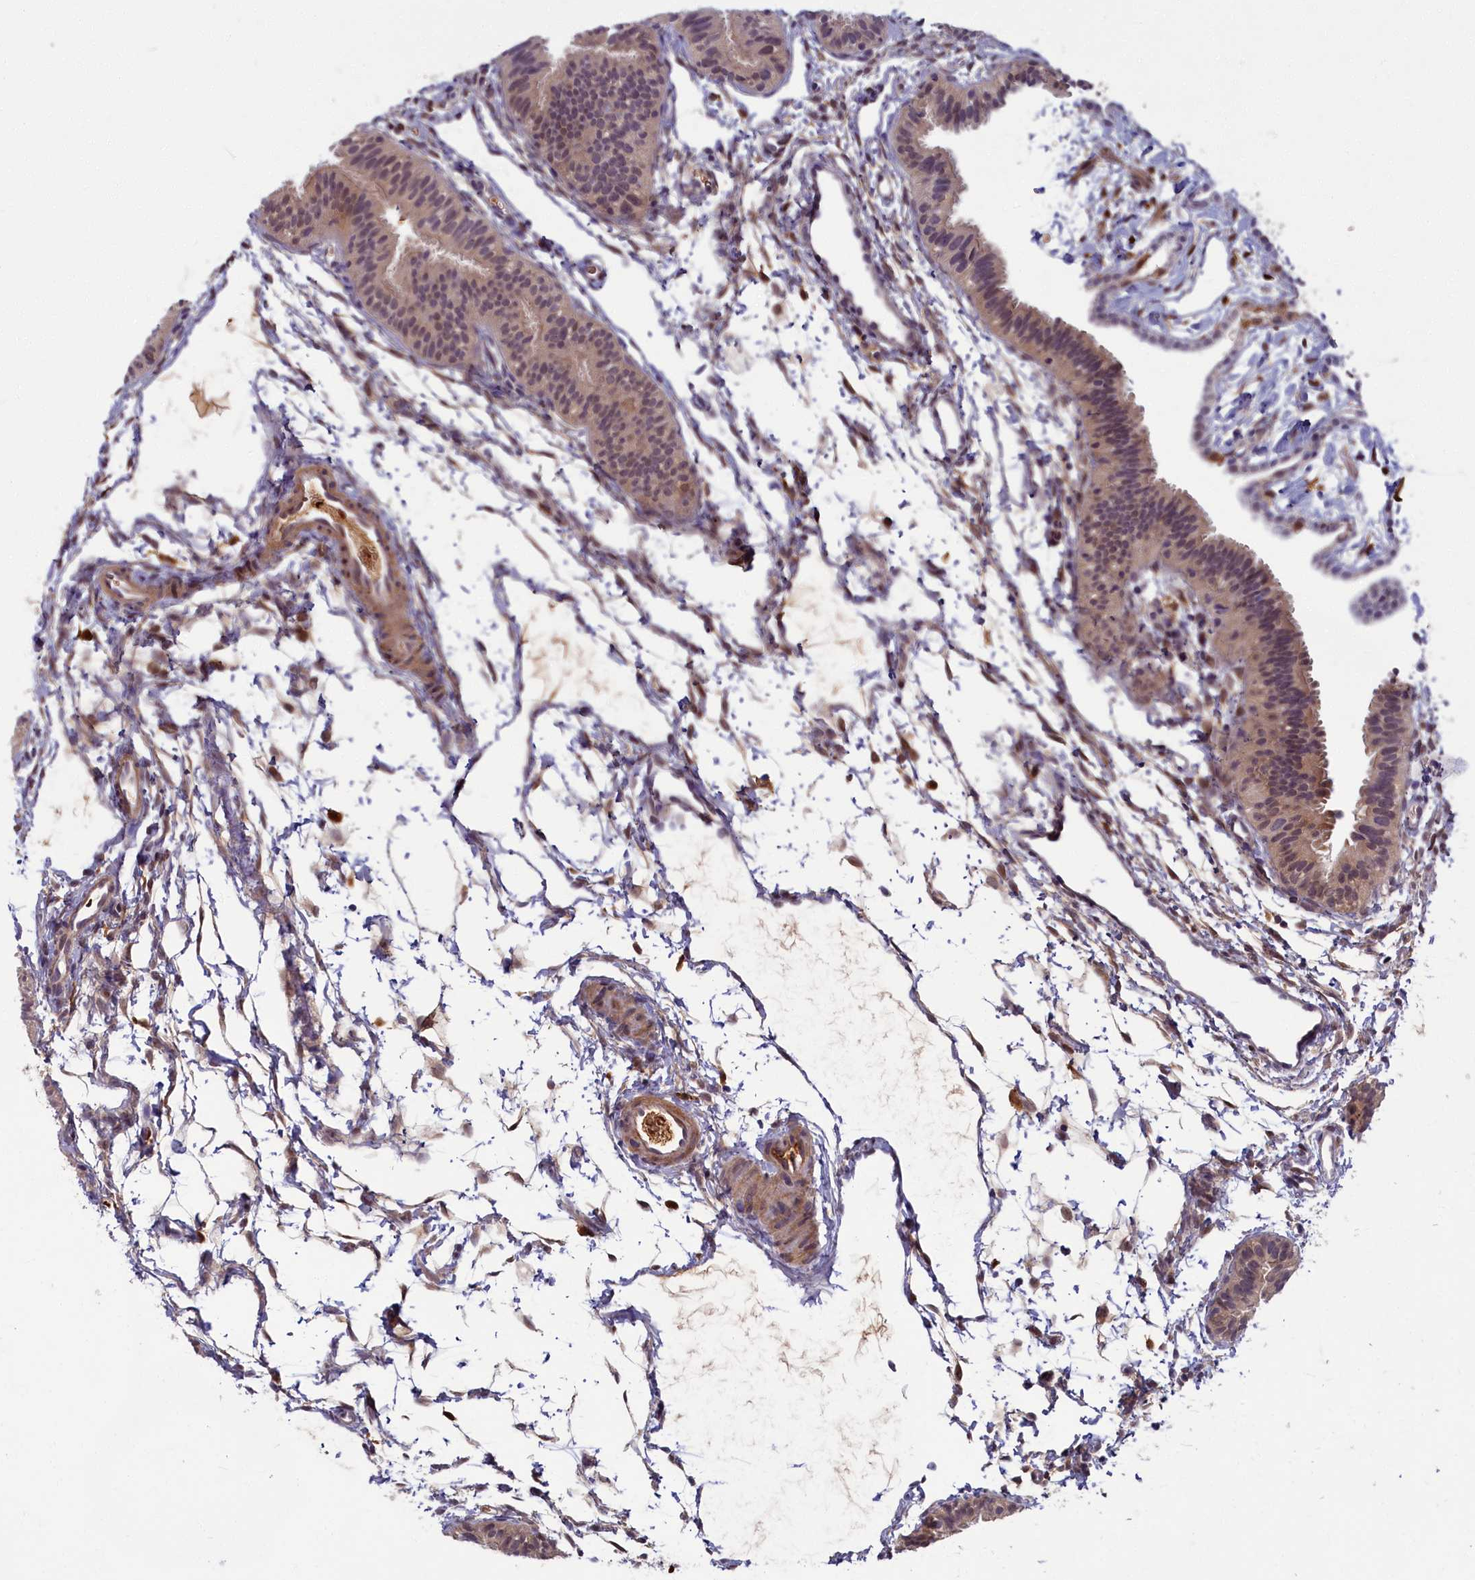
{"staining": {"intensity": "moderate", "quantity": "25%-75%", "location": "cytoplasmic/membranous,nuclear"}, "tissue": "fallopian tube", "cell_type": "Glandular cells", "image_type": "normal", "snomed": [{"axis": "morphology", "description": "Normal tissue, NOS"}, {"axis": "topography", "description": "Fallopian tube"}], "caption": "Protein staining of normal fallopian tube reveals moderate cytoplasmic/membranous,nuclear expression in approximately 25%-75% of glandular cells. The protein is stained brown, and the nuclei are stained in blue (DAB IHC with brightfield microscopy, high magnification).", "gene": "BLVRB", "patient": {"sex": "female", "age": 35}}